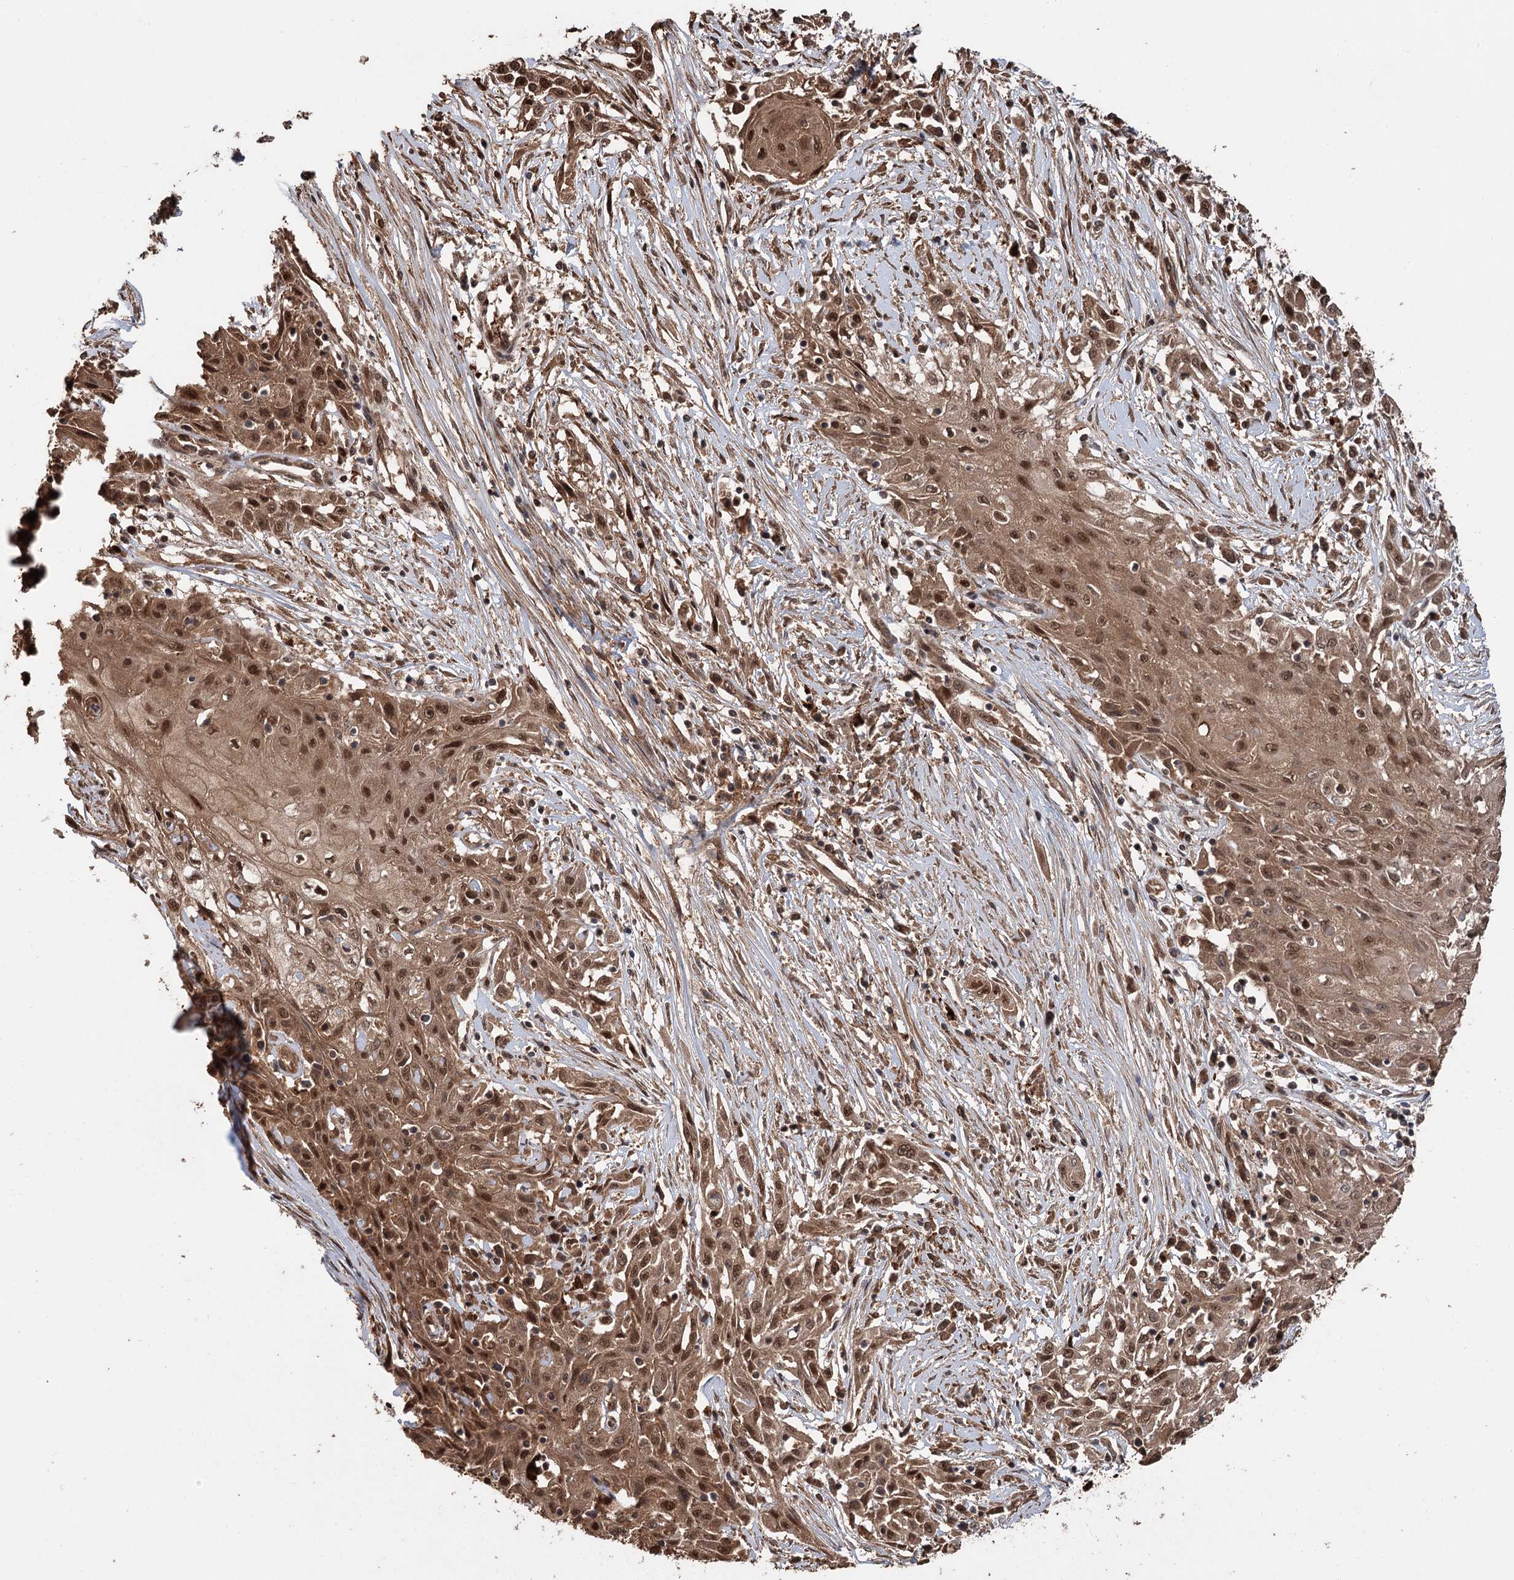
{"staining": {"intensity": "moderate", "quantity": ">75%", "location": "cytoplasmic/membranous,nuclear"}, "tissue": "skin cancer", "cell_type": "Tumor cells", "image_type": "cancer", "snomed": [{"axis": "morphology", "description": "Squamous cell carcinoma, NOS"}, {"axis": "morphology", "description": "Squamous cell carcinoma, metastatic, NOS"}, {"axis": "topography", "description": "Skin"}, {"axis": "topography", "description": "Lymph node"}], "caption": "Immunohistochemical staining of human skin cancer (squamous cell carcinoma) shows medium levels of moderate cytoplasmic/membranous and nuclear protein expression in about >75% of tumor cells.", "gene": "N6AMT1", "patient": {"sex": "male", "age": 75}}